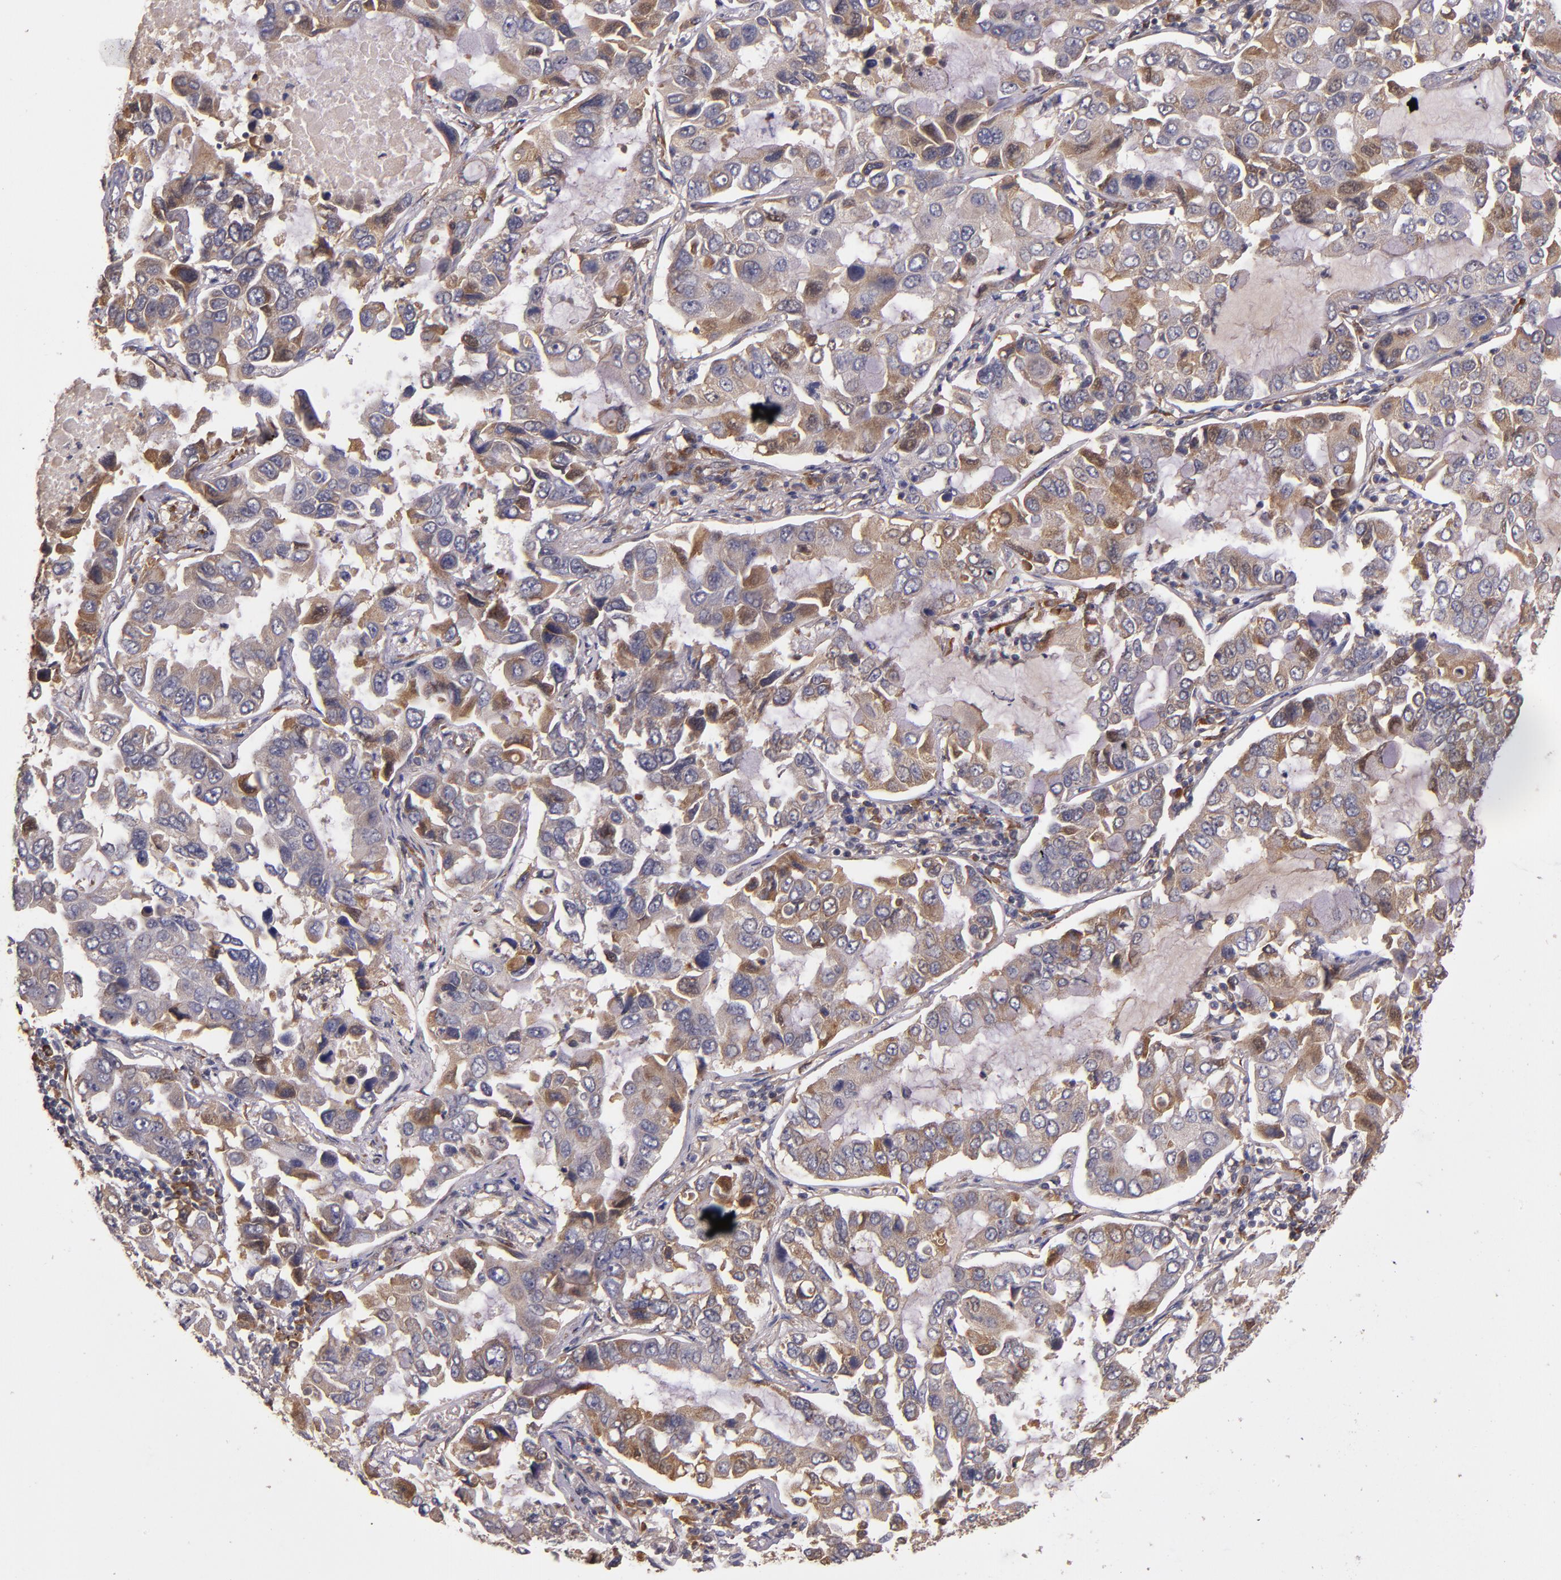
{"staining": {"intensity": "moderate", "quantity": "25%-75%", "location": "cytoplasmic/membranous"}, "tissue": "lung cancer", "cell_type": "Tumor cells", "image_type": "cancer", "snomed": [{"axis": "morphology", "description": "Adenocarcinoma, NOS"}, {"axis": "topography", "description": "Lung"}], "caption": "Immunohistochemical staining of human lung adenocarcinoma displays medium levels of moderate cytoplasmic/membranous protein staining in approximately 25%-75% of tumor cells. Using DAB (3,3'-diaminobenzidine) (brown) and hematoxylin (blue) stains, captured at high magnification using brightfield microscopy.", "gene": "PRAF2", "patient": {"sex": "male", "age": 64}}